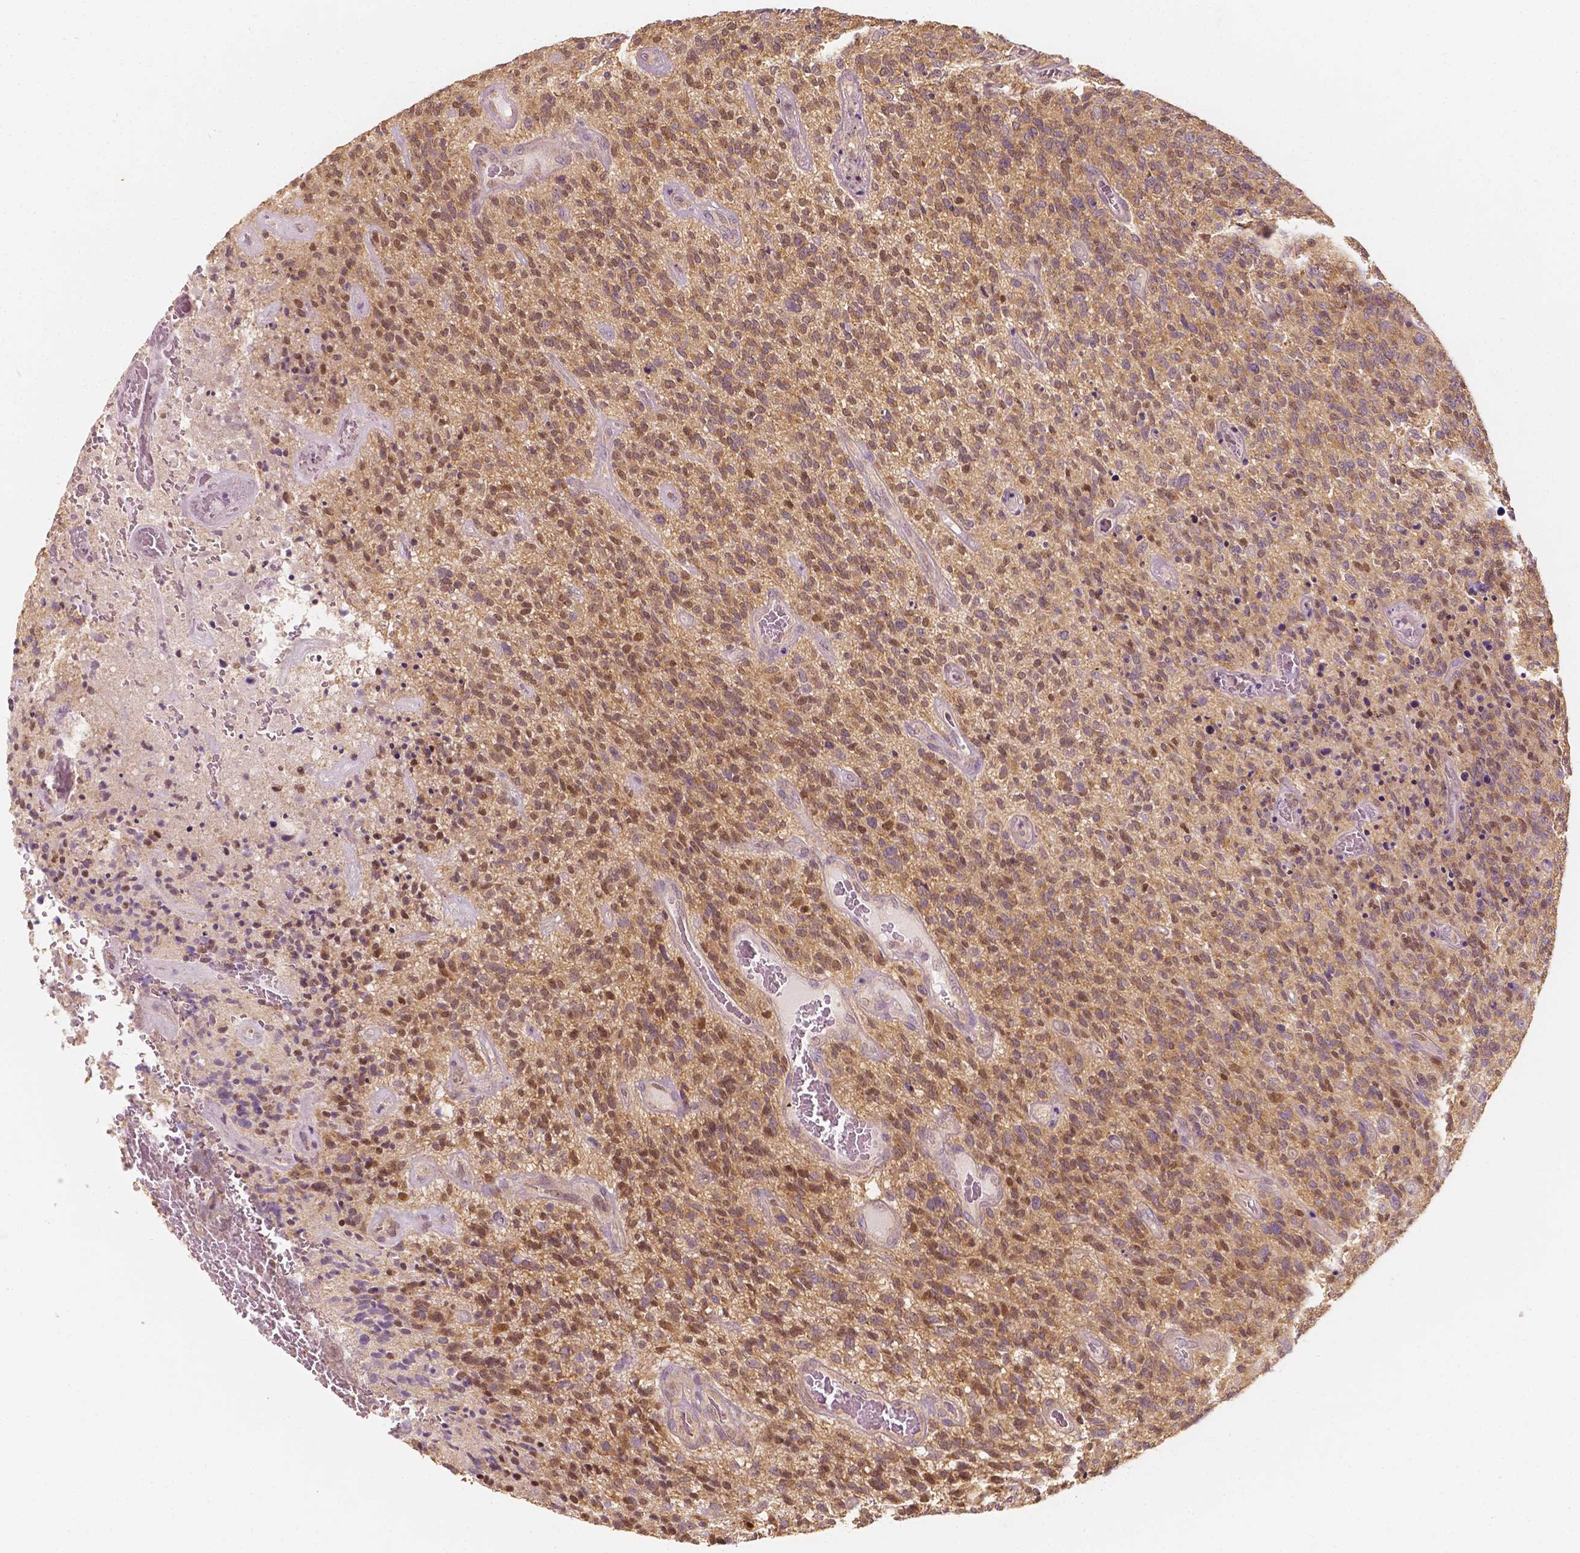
{"staining": {"intensity": "moderate", "quantity": "25%-75%", "location": "nuclear"}, "tissue": "glioma", "cell_type": "Tumor cells", "image_type": "cancer", "snomed": [{"axis": "morphology", "description": "Glioma, malignant, High grade"}, {"axis": "topography", "description": "Brain"}], "caption": "Protein analysis of malignant high-grade glioma tissue exhibits moderate nuclear staining in about 25%-75% of tumor cells. The protein of interest is stained brown, and the nuclei are stained in blue (DAB (3,3'-diaminobenzidine) IHC with brightfield microscopy, high magnification).", "gene": "TBC1D17", "patient": {"sex": "male", "age": 76}}